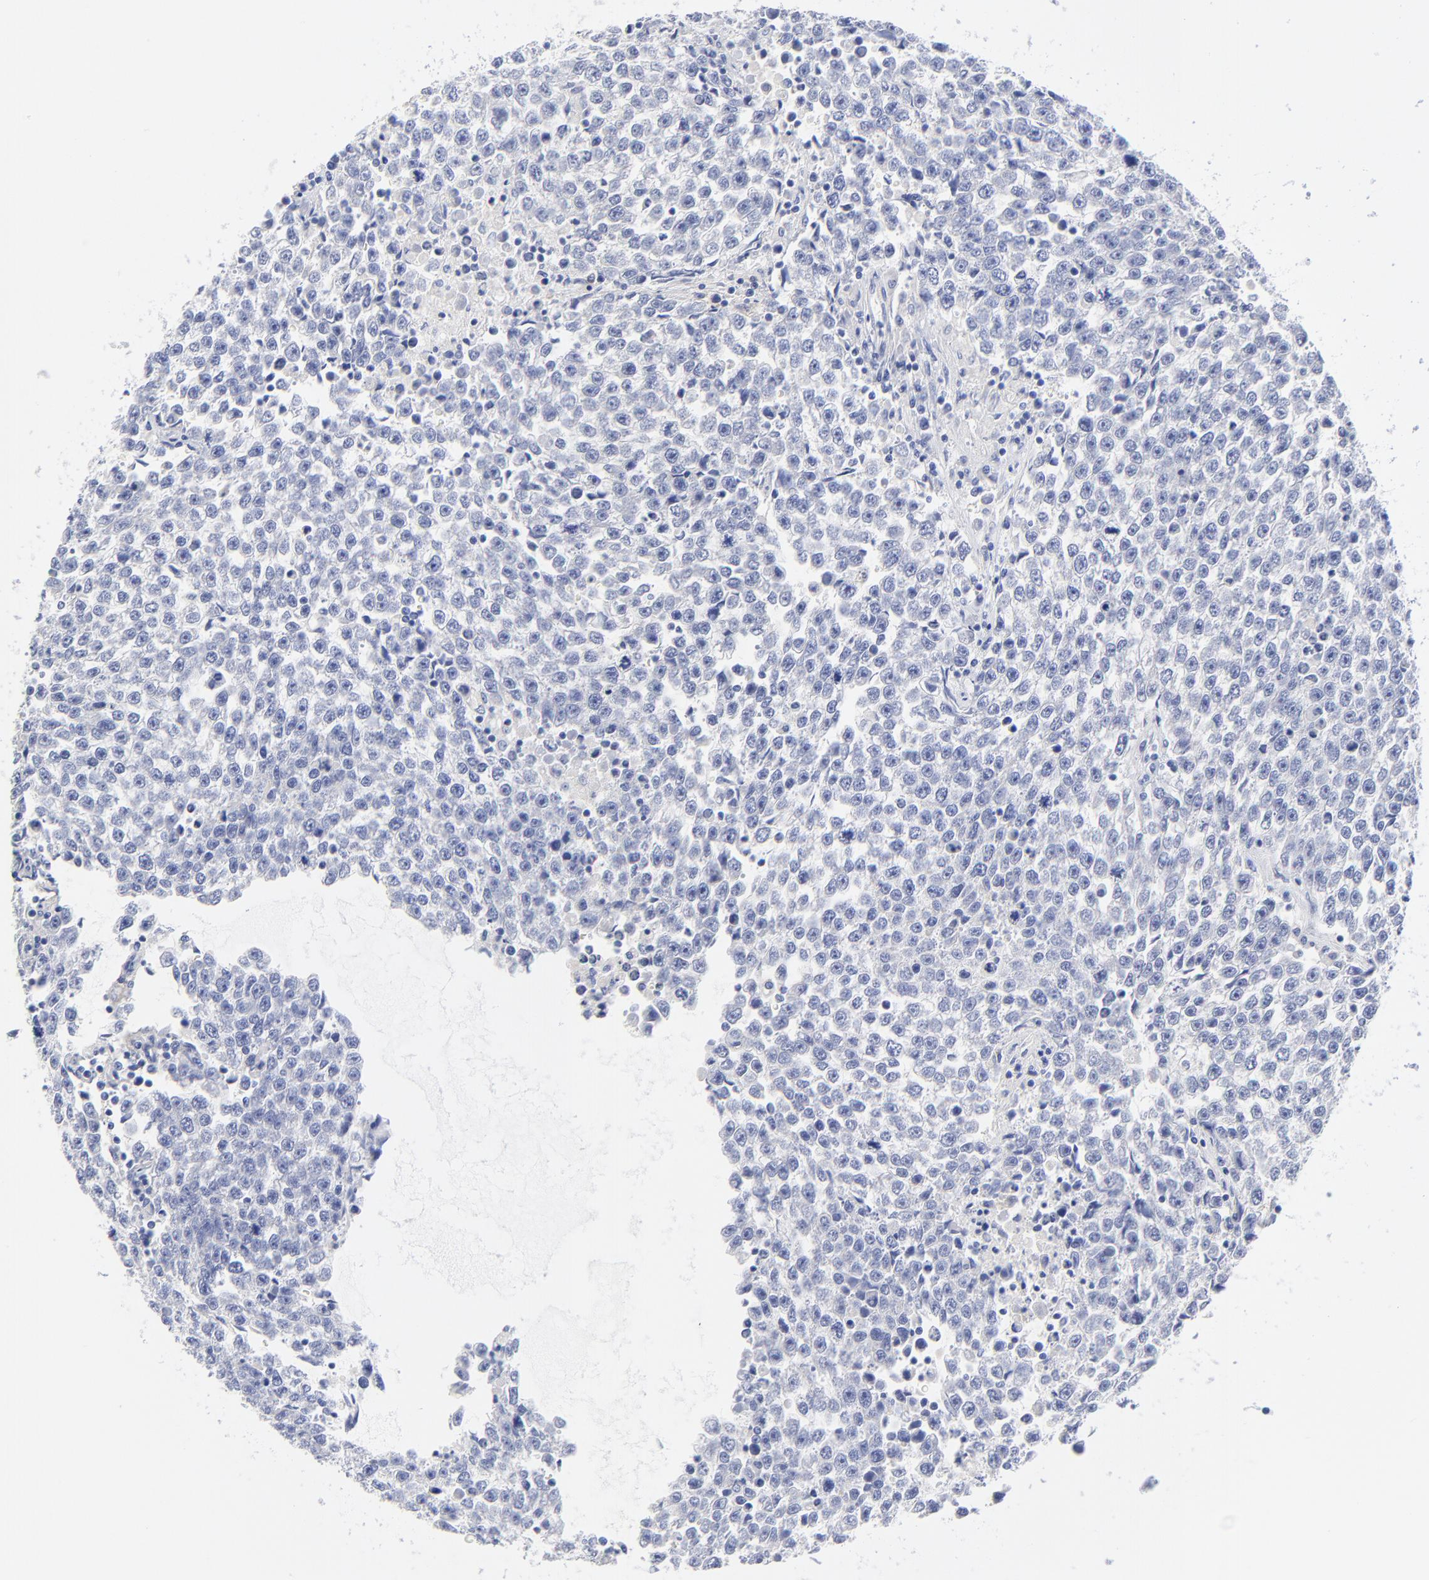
{"staining": {"intensity": "negative", "quantity": "none", "location": "none"}, "tissue": "testis cancer", "cell_type": "Tumor cells", "image_type": "cancer", "snomed": [{"axis": "morphology", "description": "Seminoma, NOS"}, {"axis": "topography", "description": "Testis"}], "caption": "The photomicrograph reveals no staining of tumor cells in seminoma (testis).", "gene": "SULT4A1", "patient": {"sex": "male", "age": 36}}